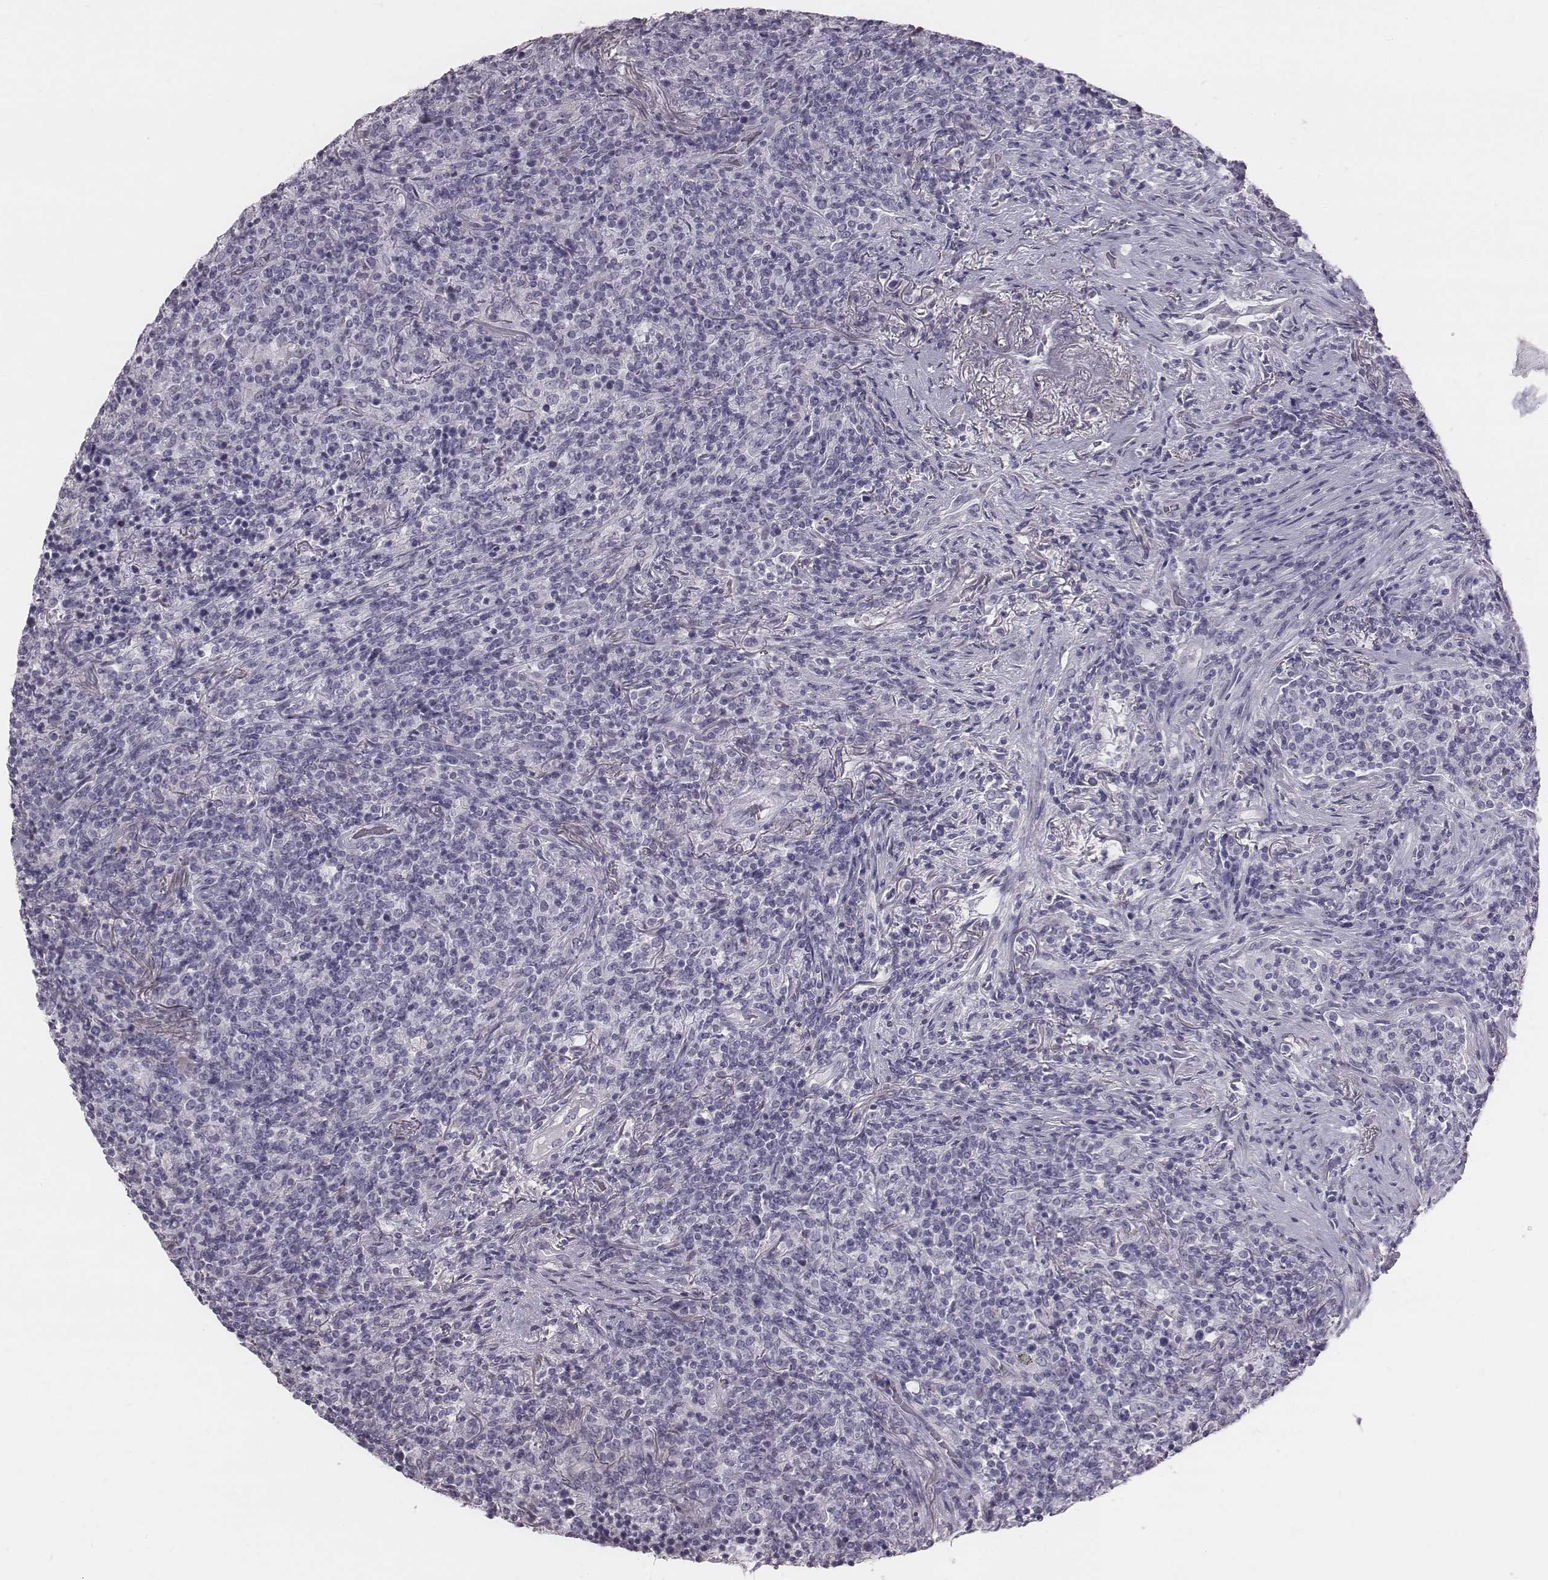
{"staining": {"intensity": "negative", "quantity": "none", "location": "none"}, "tissue": "lymphoma", "cell_type": "Tumor cells", "image_type": "cancer", "snomed": [{"axis": "morphology", "description": "Malignant lymphoma, non-Hodgkin's type, High grade"}, {"axis": "topography", "description": "Lung"}], "caption": "Histopathology image shows no protein staining in tumor cells of lymphoma tissue.", "gene": "C6orf58", "patient": {"sex": "male", "age": 79}}